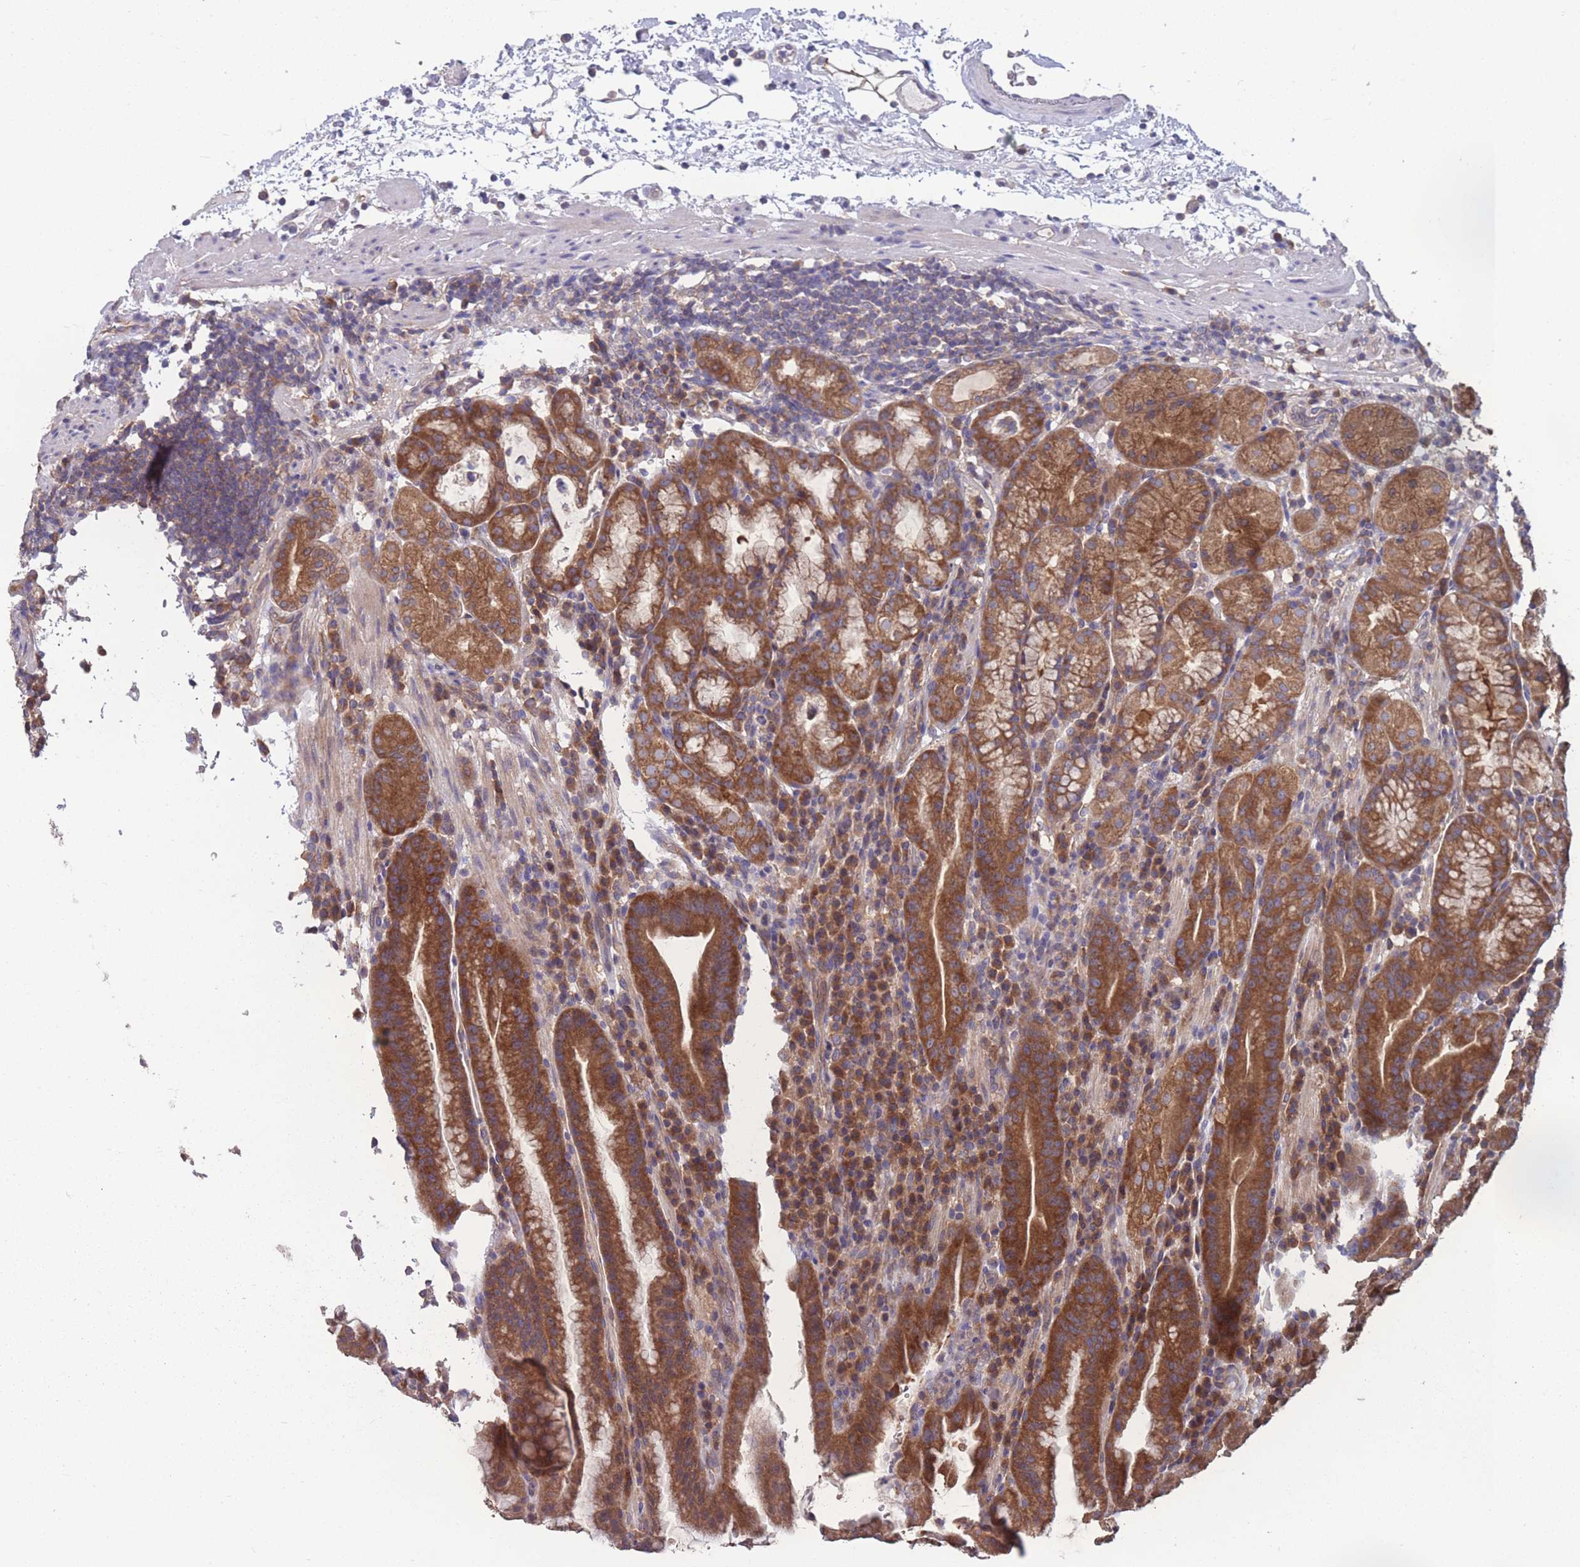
{"staining": {"intensity": "strong", "quantity": "25%-75%", "location": "cytoplasmic/membranous"}, "tissue": "stomach", "cell_type": "Glandular cells", "image_type": "normal", "snomed": [{"axis": "morphology", "description": "Normal tissue, NOS"}, {"axis": "morphology", "description": "Inflammation, NOS"}, {"axis": "topography", "description": "Stomach"}], "caption": "Immunohistochemistry image of benign stomach stained for a protein (brown), which demonstrates high levels of strong cytoplasmic/membranous expression in about 25%-75% of glandular cells.", "gene": "ZPR1", "patient": {"sex": "male", "age": 79}}